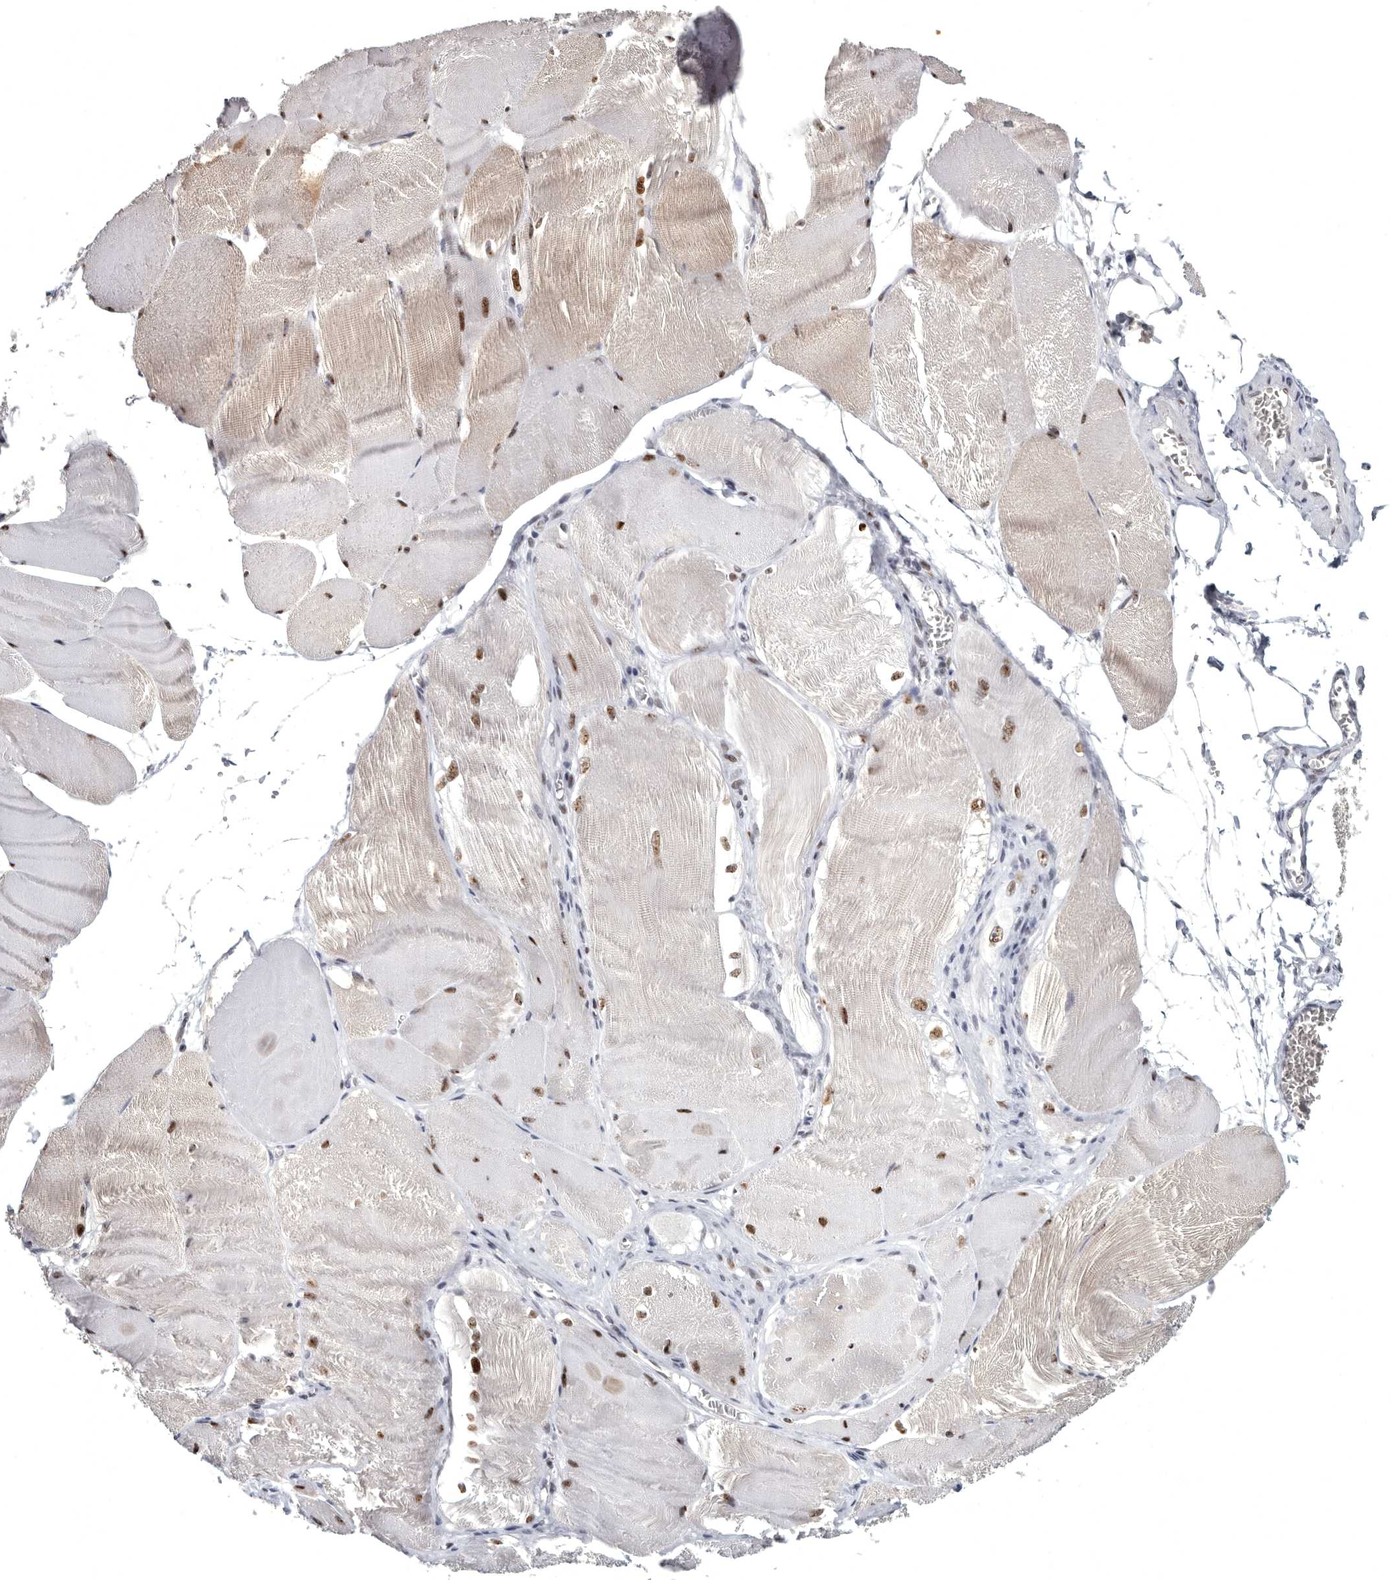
{"staining": {"intensity": "strong", "quantity": ">75%", "location": "nuclear"}, "tissue": "skeletal muscle", "cell_type": "Myocytes", "image_type": "normal", "snomed": [{"axis": "morphology", "description": "Normal tissue, NOS"}, {"axis": "morphology", "description": "Basal cell carcinoma"}, {"axis": "topography", "description": "Skeletal muscle"}], "caption": "Strong nuclear positivity is identified in approximately >75% of myocytes in unremarkable skeletal muscle. (DAB IHC, brown staining for protein, blue staining for nuclei).", "gene": "WRAP73", "patient": {"sex": "female", "age": 64}}